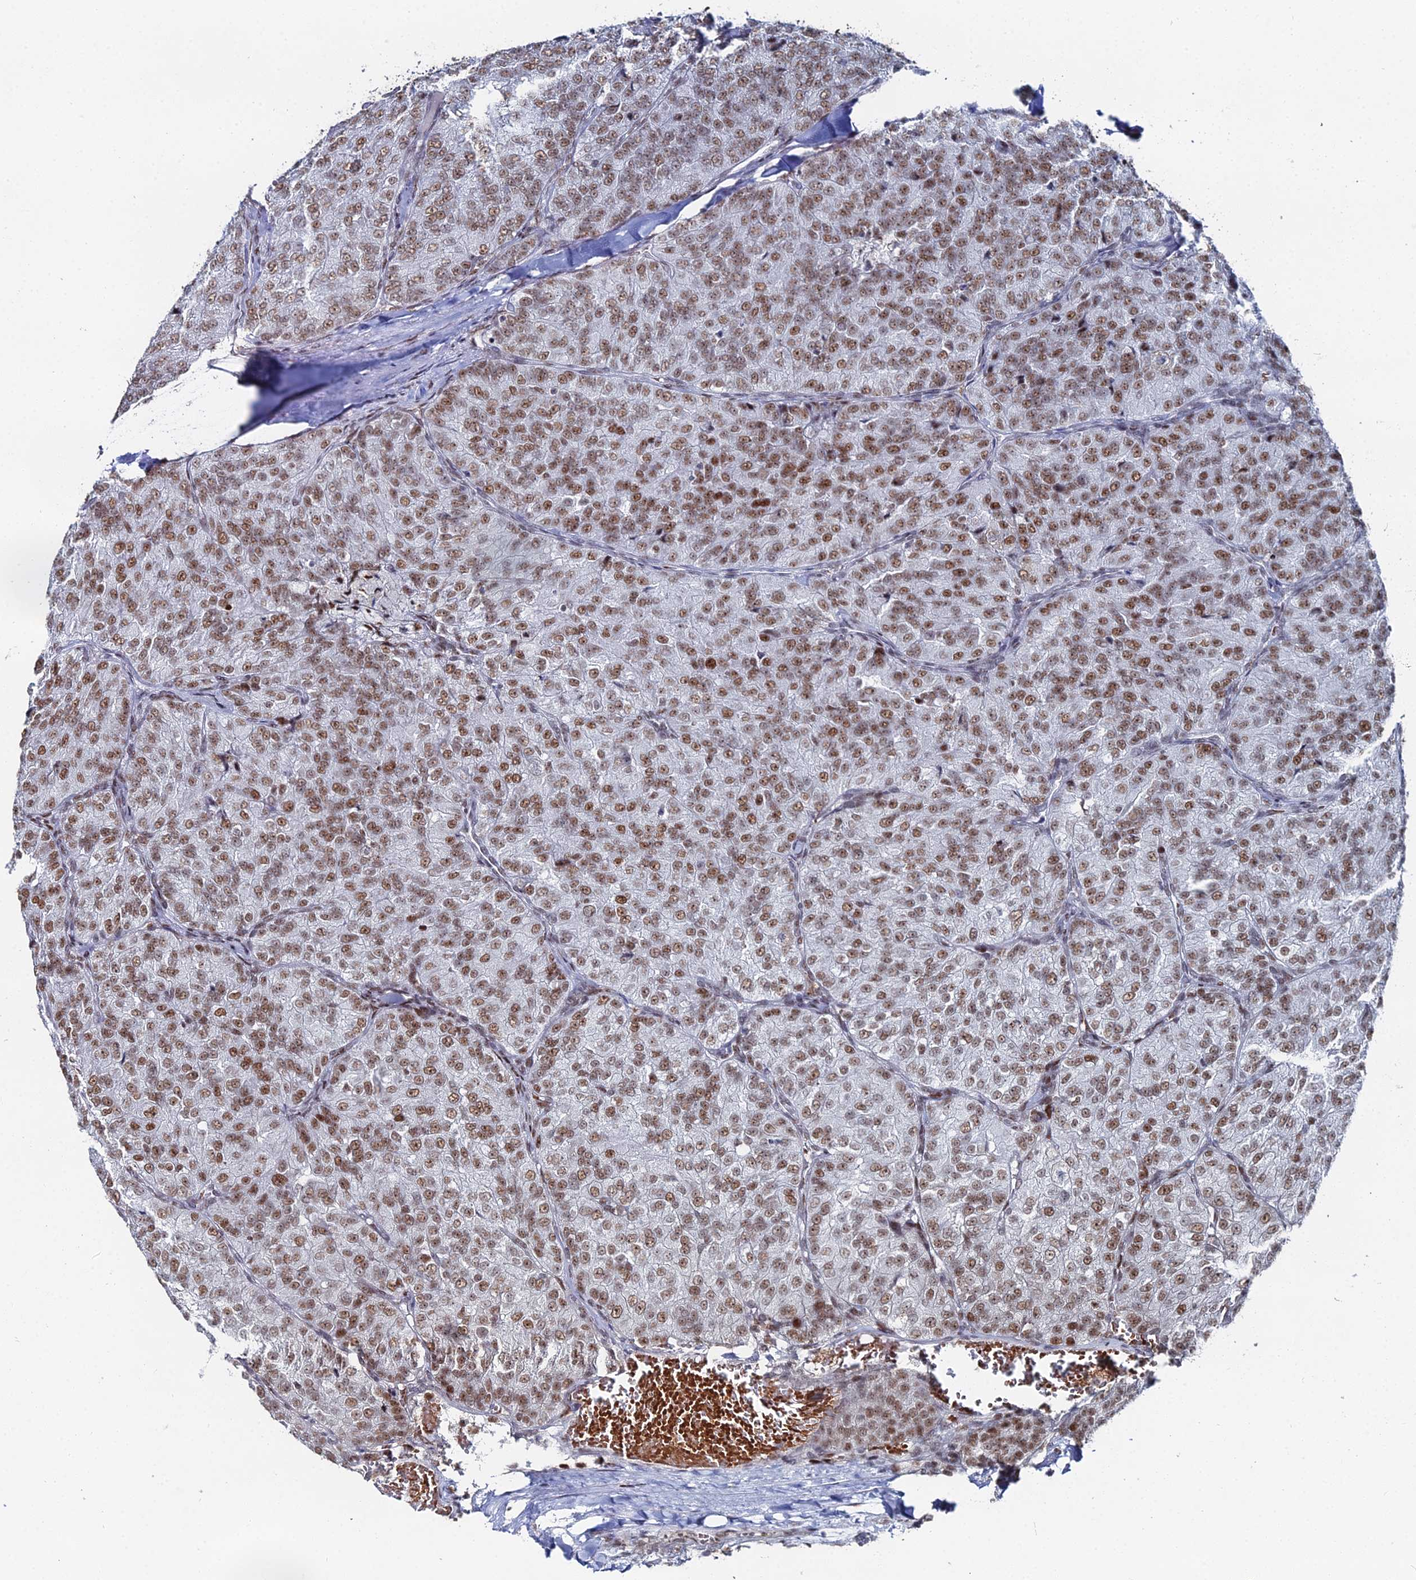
{"staining": {"intensity": "moderate", "quantity": ">75%", "location": "nuclear"}, "tissue": "renal cancer", "cell_type": "Tumor cells", "image_type": "cancer", "snomed": [{"axis": "morphology", "description": "Adenocarcinoma, NOS"}, {"axis": "topography", "description": "Kidney"}], "caption": "IHC of human renal adenocarcinoma exhibits medium levels of moderate nuclear positivity in about >75% of tumor cells. The staining was performed using DAB to visualize the protein expression in brown, while the nuclei were stained in blue with hematoxylin (Magnification: 20x).", "gene": "GSC2", "patient": {"sex": "female", "age": 63}}